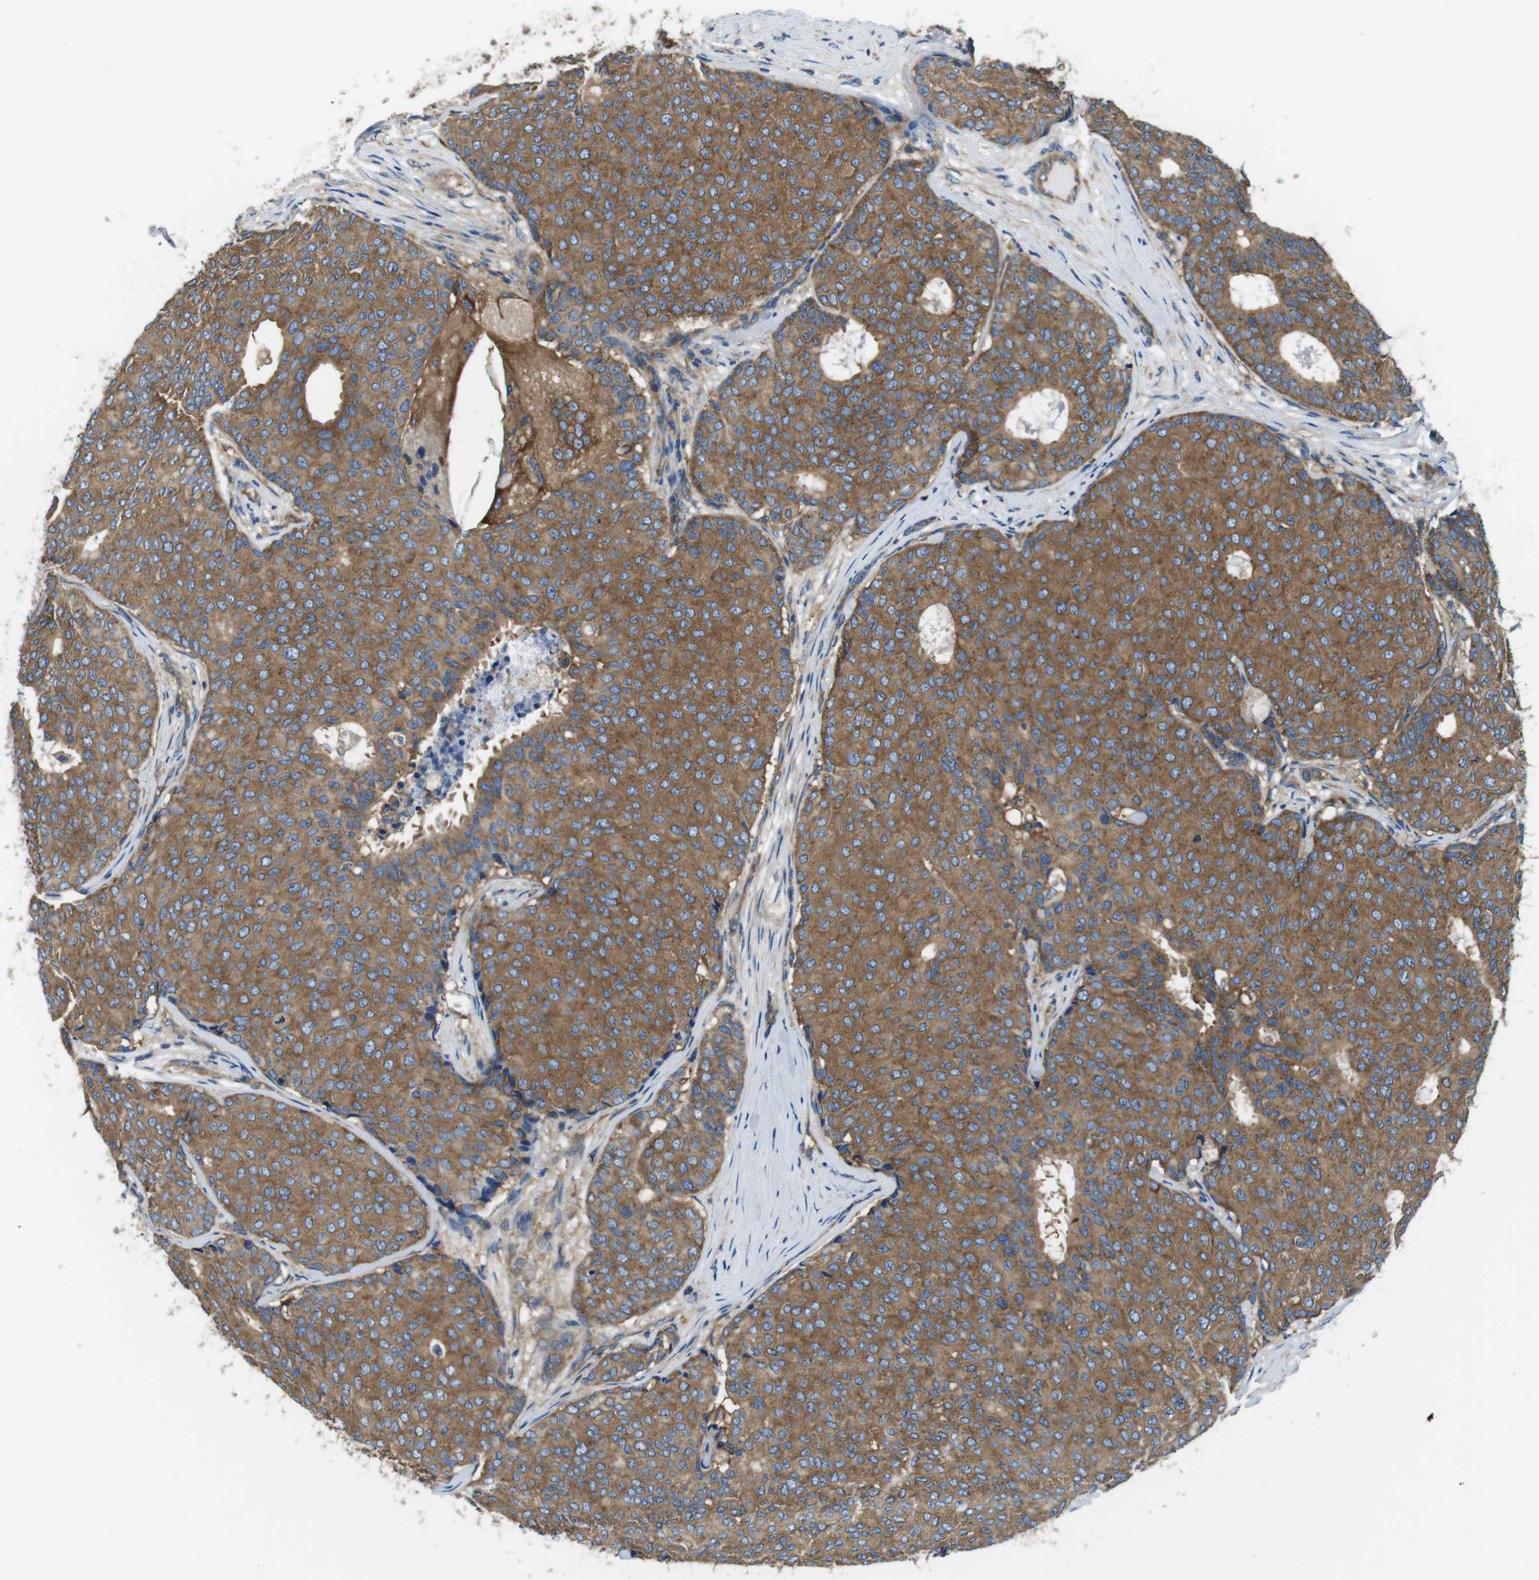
{"staining": {"intensity": "moderate", "quantity": ">75%", "location": "cytoplasmic/membranous"}, "tissue": "breast cancer", "cell_type": "Tumor cells", "image_type": "cancer", "snomed": [{"axis": "morphology", "description": "Duct carcinoma"}, {"axis": "topography", "description": "Breast"}], "caption": "Immunohistochemical staining of human breast invasive ductal carcinoma reveals medium levels of moderate cytoplasmic/membranous protein positivity in approximately >75% of tumor cells.", "gene": "DENND4C", "patient": {"sex": "female", "age": 75}}